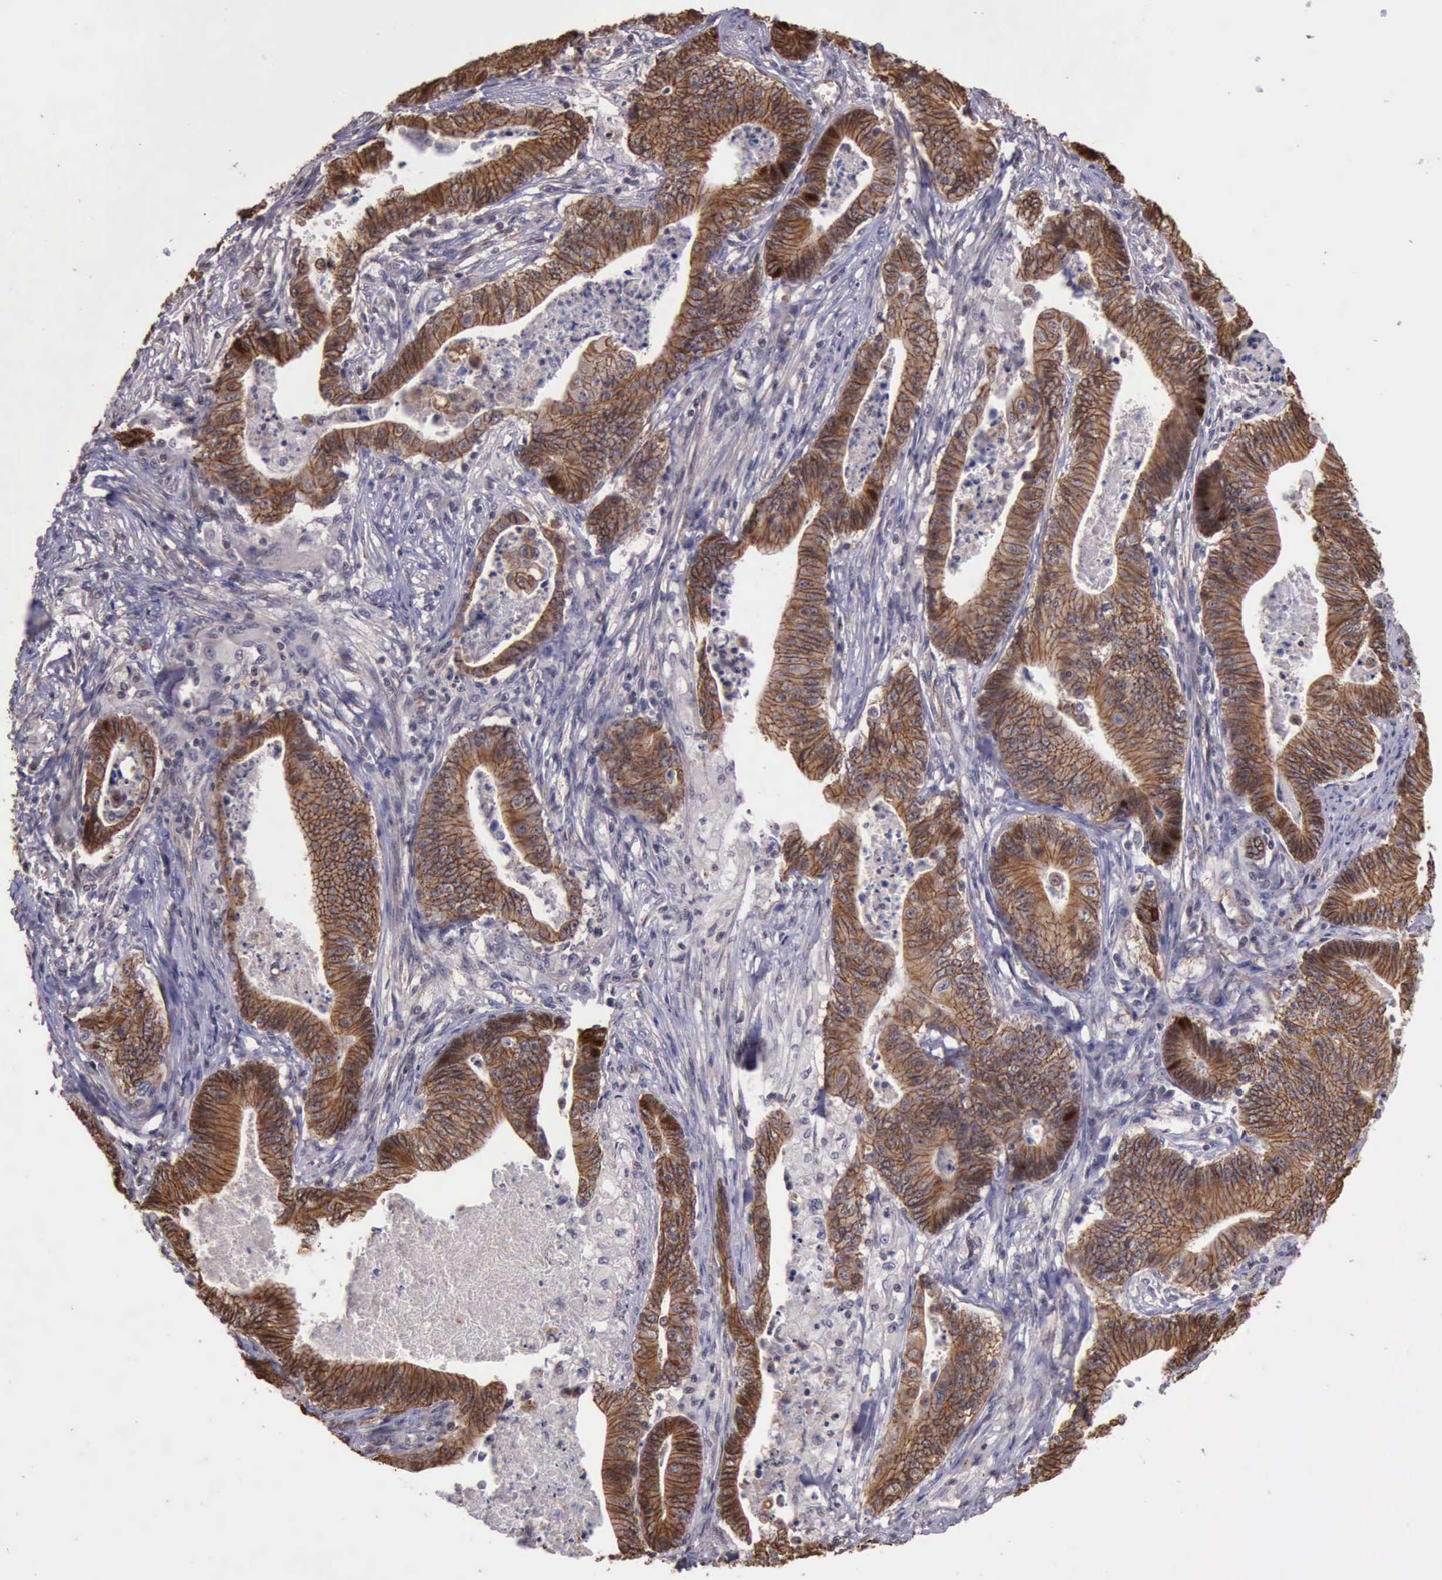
{"staining": {"intensity": "moderate", "quantity": "25%-75%", "location": "cytoplasmic/membranous"}, "tissue": "stomach cancer", "cell_type": "Tumor cells", "image_type": "cancer", "snomed": [{"axis": "morphology", "description": "Adenocarcinoma, NOS"}, {"axis": "topography", "description": "Stomach, lower"}], "caption": "Moderate cytoplasmic/membranous staining for a protein is identified in approximately 25%-75% of tumor cells of stomach adenocarcinoma using immunohistochemistry (IHC).", "gene": "CTNNB1", "patient": {"sex": "female", "age": 86}}